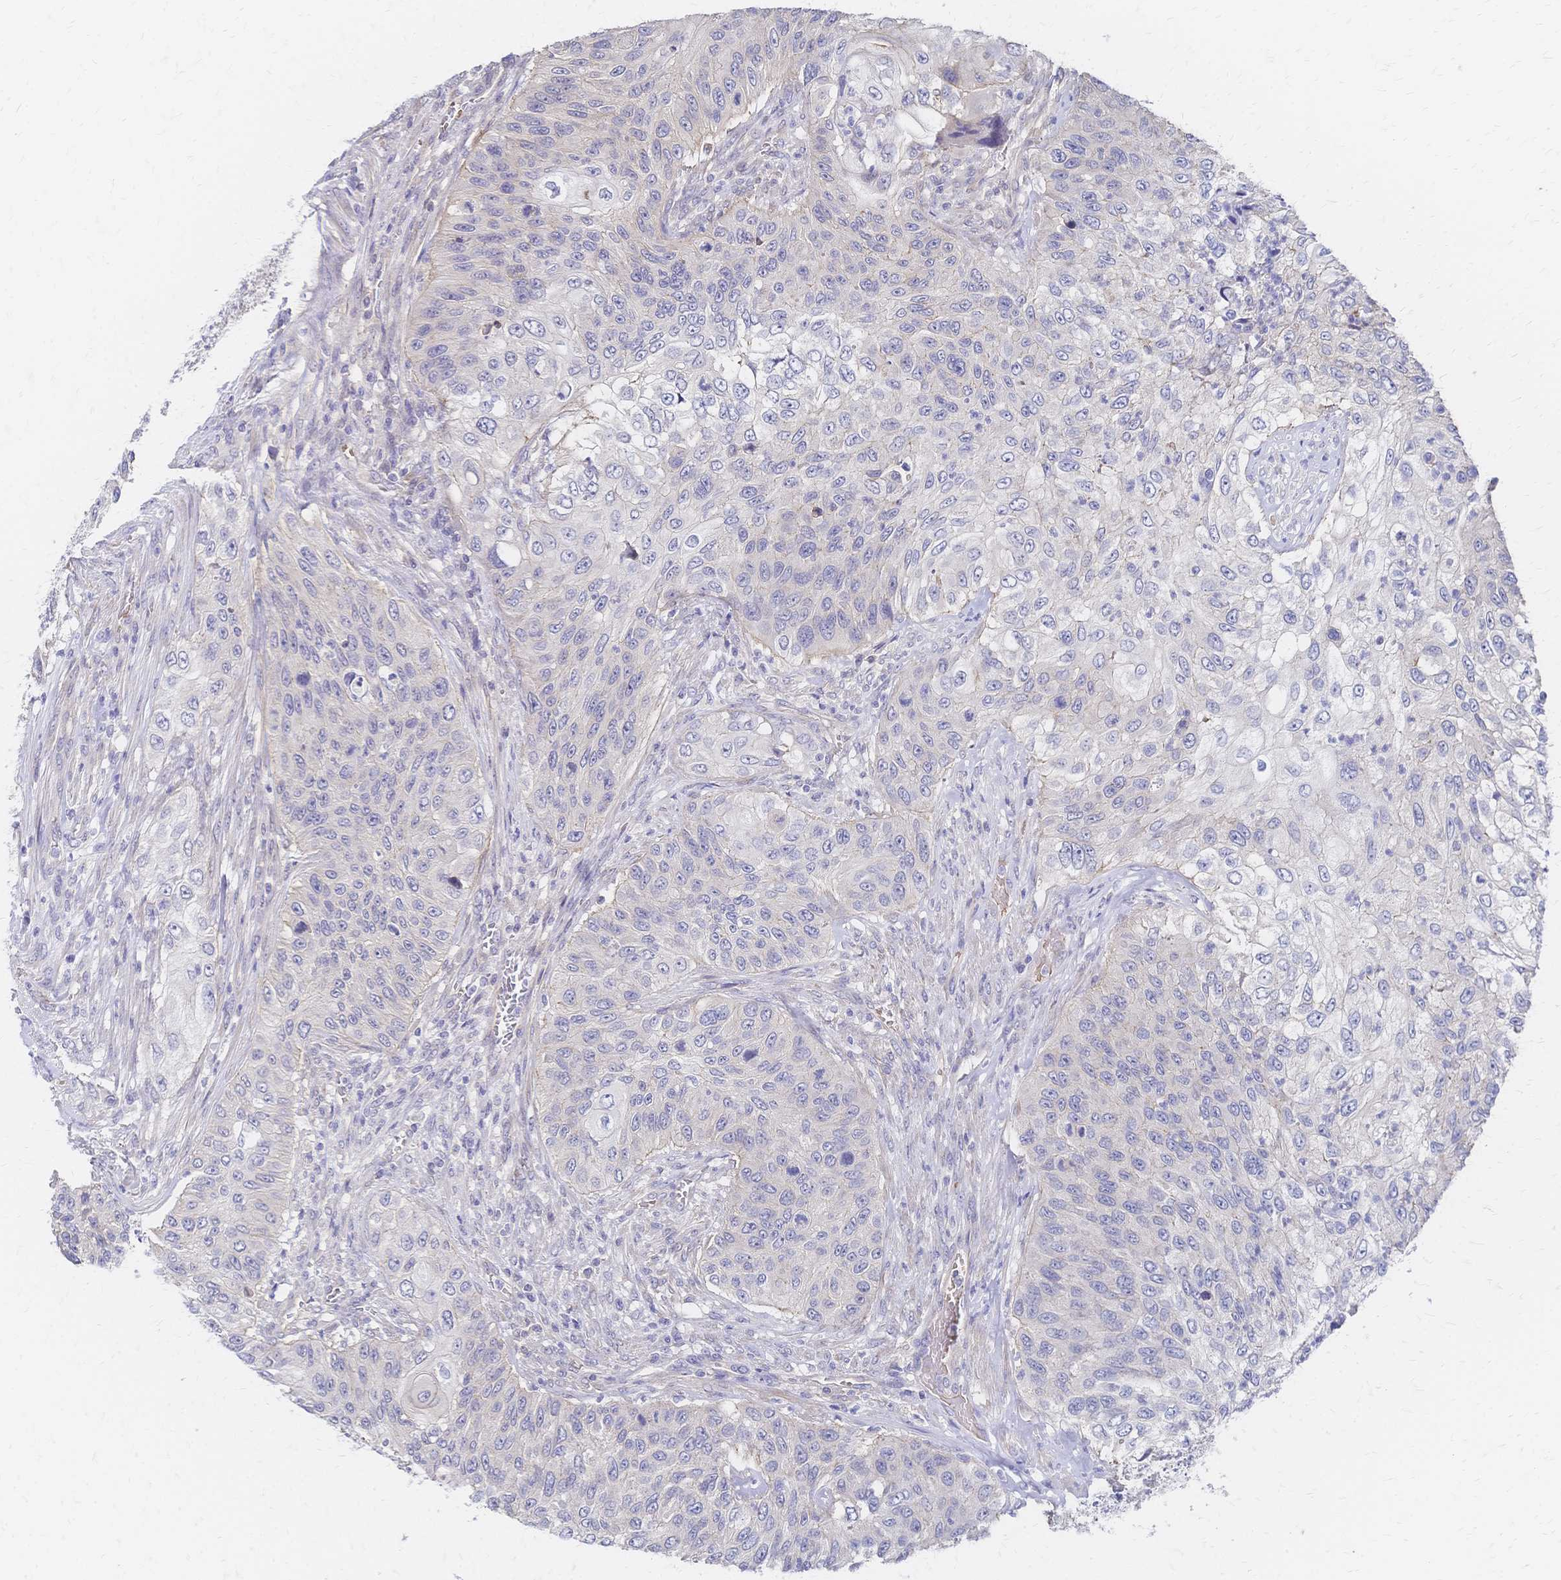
{"staining": {"intensity": "negative", "quantity": "none", "location": "none"}, "tissue": "urothelial cancer", "cell_type": "Tumor cells", "image_type": "cancer", "snomed": [{"axis": "morphology", "description": "Urothelial carcinoma, High grade"}, {"axis": "topography", "description": "Urinary bladder"}], "caption": "Immunohistochemical staining of urothelial cancer displays no significant expression in tumor cells.", "gene": "SLC5A1", "patient": {"sex": "female", "age": 60}}